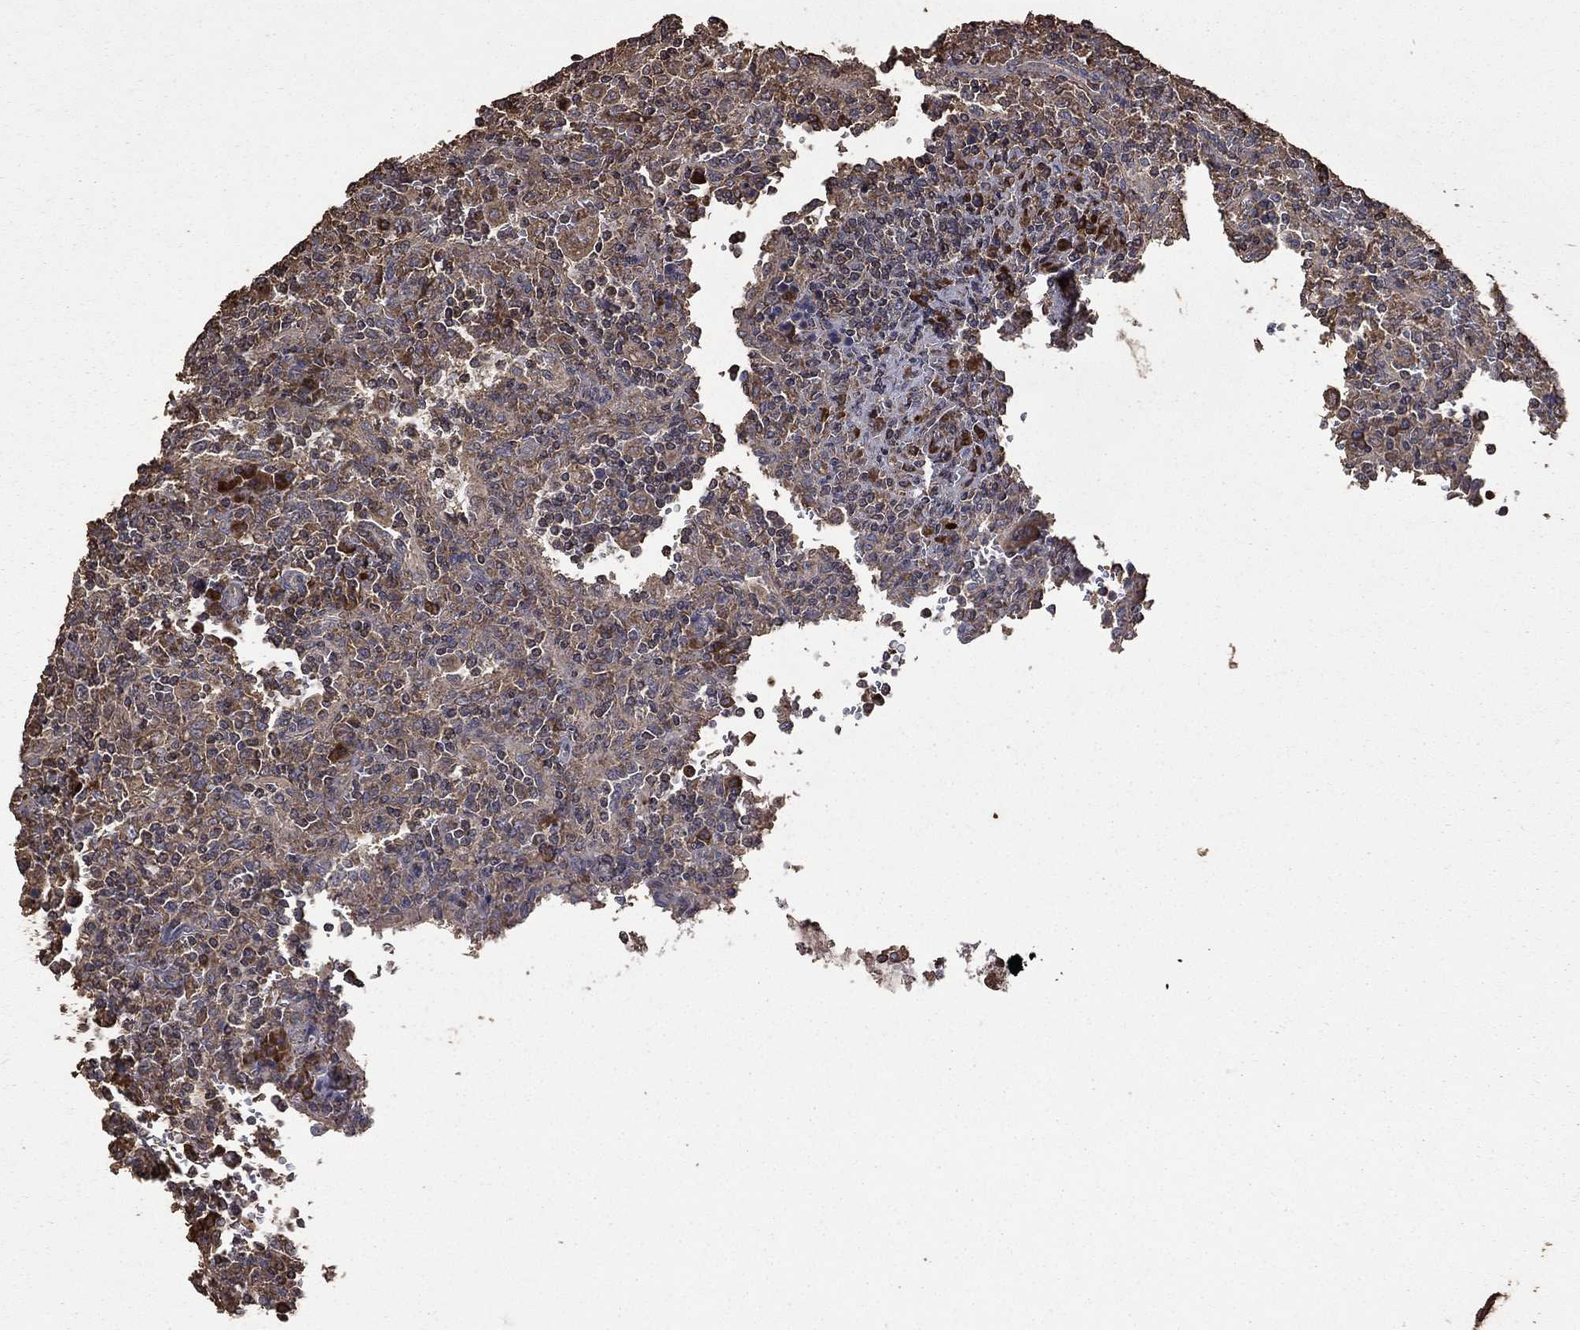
{"staining": {"intensity": "moderate", "quantity": "25%-75%", "location": "cytoplasmic/membranous"}, "tissue": "lymphoma", "cell_type": "Tumor cells", "image_type": "cancer", "snomed": [{"axis": "morphology", "description": "Malignant lymphoma, non-Hodgkin's type, Low grade"}, {"axis": "topography", "description": "Spleen"}], "caption": "Protein staining by immunohistochemistry exhibits moderate cytoplasmic/membranous positivity in approximately 25%-75% of tumor cells in malignant lymphoma, non-Hodgkin's type (low-grade). (Brightfield microscopy of DAB IHC at high magnification).", "gene": "METTL27", "patient": {"sex": "male", "age": 62}}